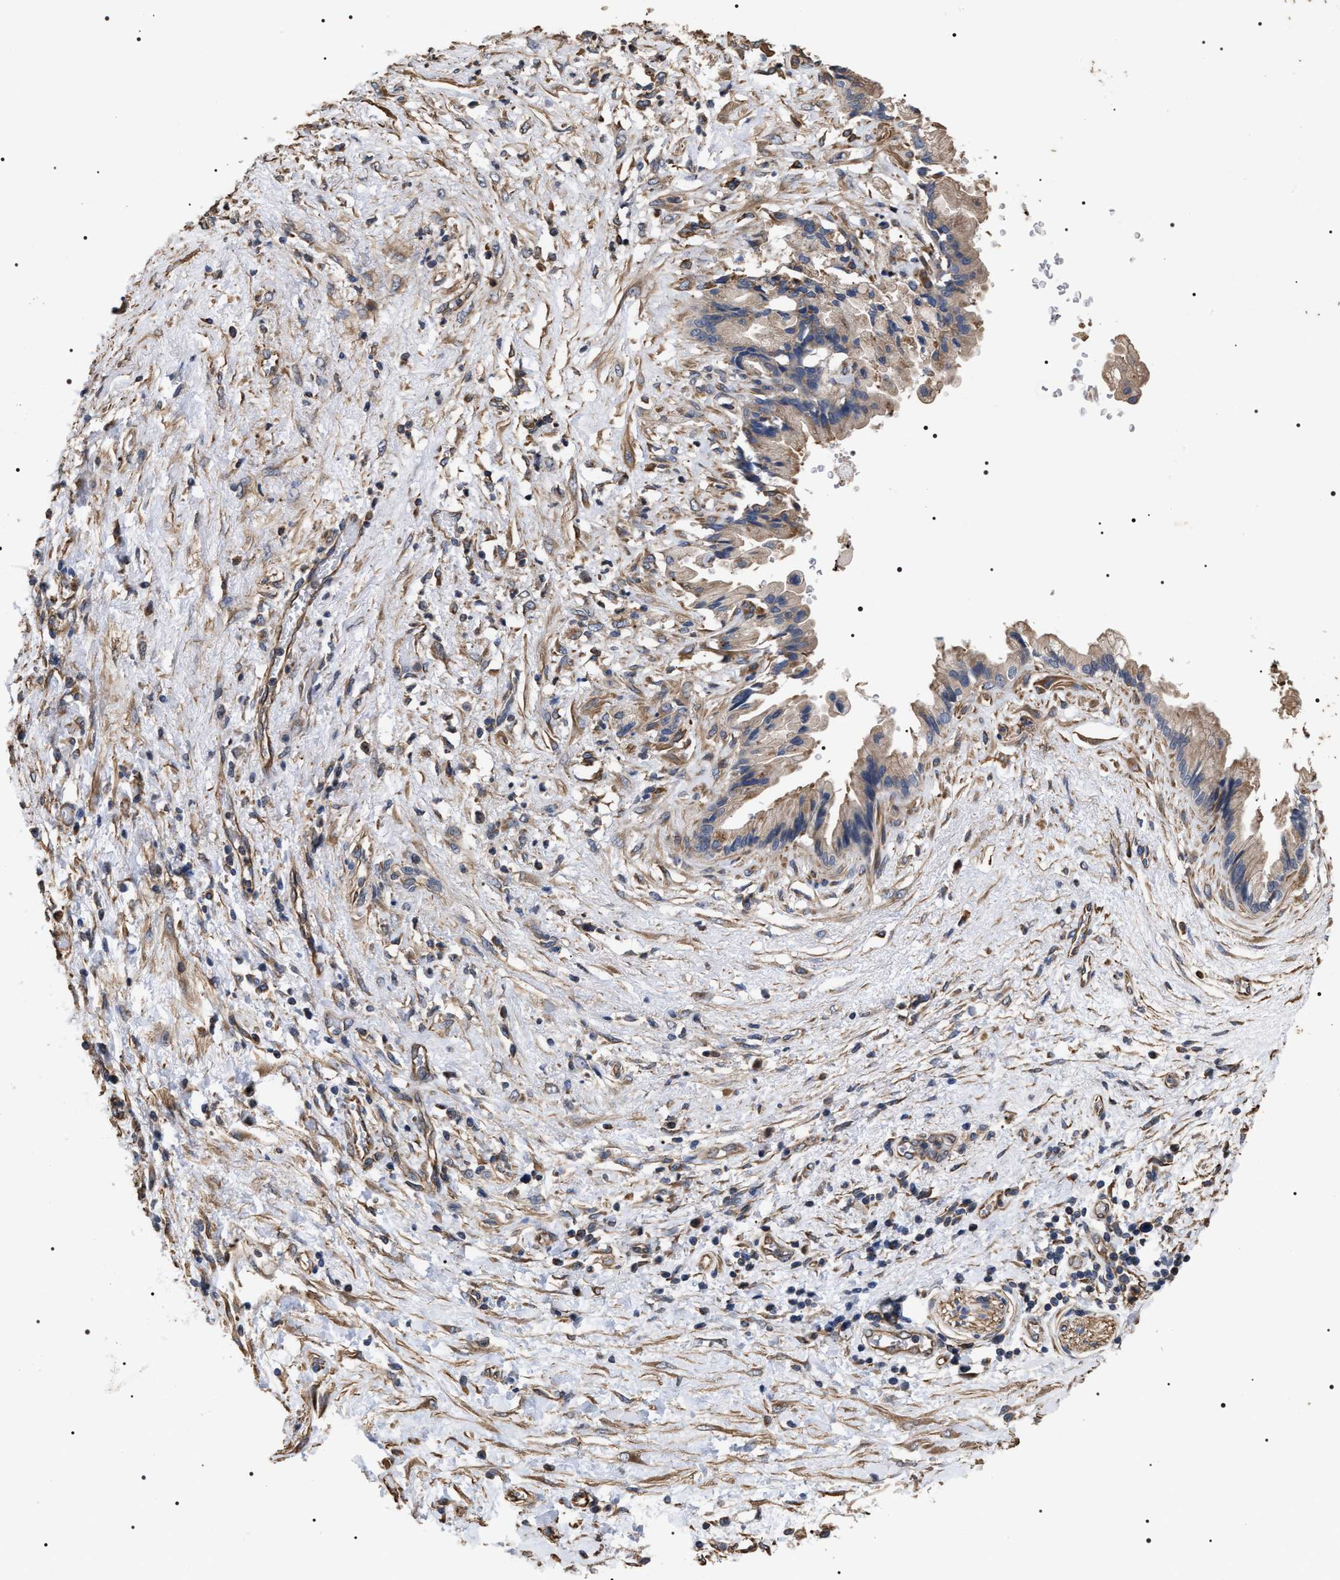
{"staining": {"intensity": "weak", "quantity": "25%-75%", "location": "cytoplasmic/membranous"}, "tissue": "pancreatic cancer", "cell_type": "Tumor cells", "image_type": "cancer", "snomed": [{"axis": "morphology", "description": "Normal tissue, NOS"}, {"axis": "morphology", "description": "Adenocarcinoma, NOS"}, {"axis": "topography", "description": "Pancreas"}, {"axis": "topography", "description": "Duodenum"}], "caption": "About 25%-75% of tumor cells in human pancreatic adenocarcinoma exhibit weak cytoplasmic/membranous protein staining as visualized by brown immunohistochemical staining.", "gene": "TSPAN33", "patient": {"sex": "female", "age": 60}}